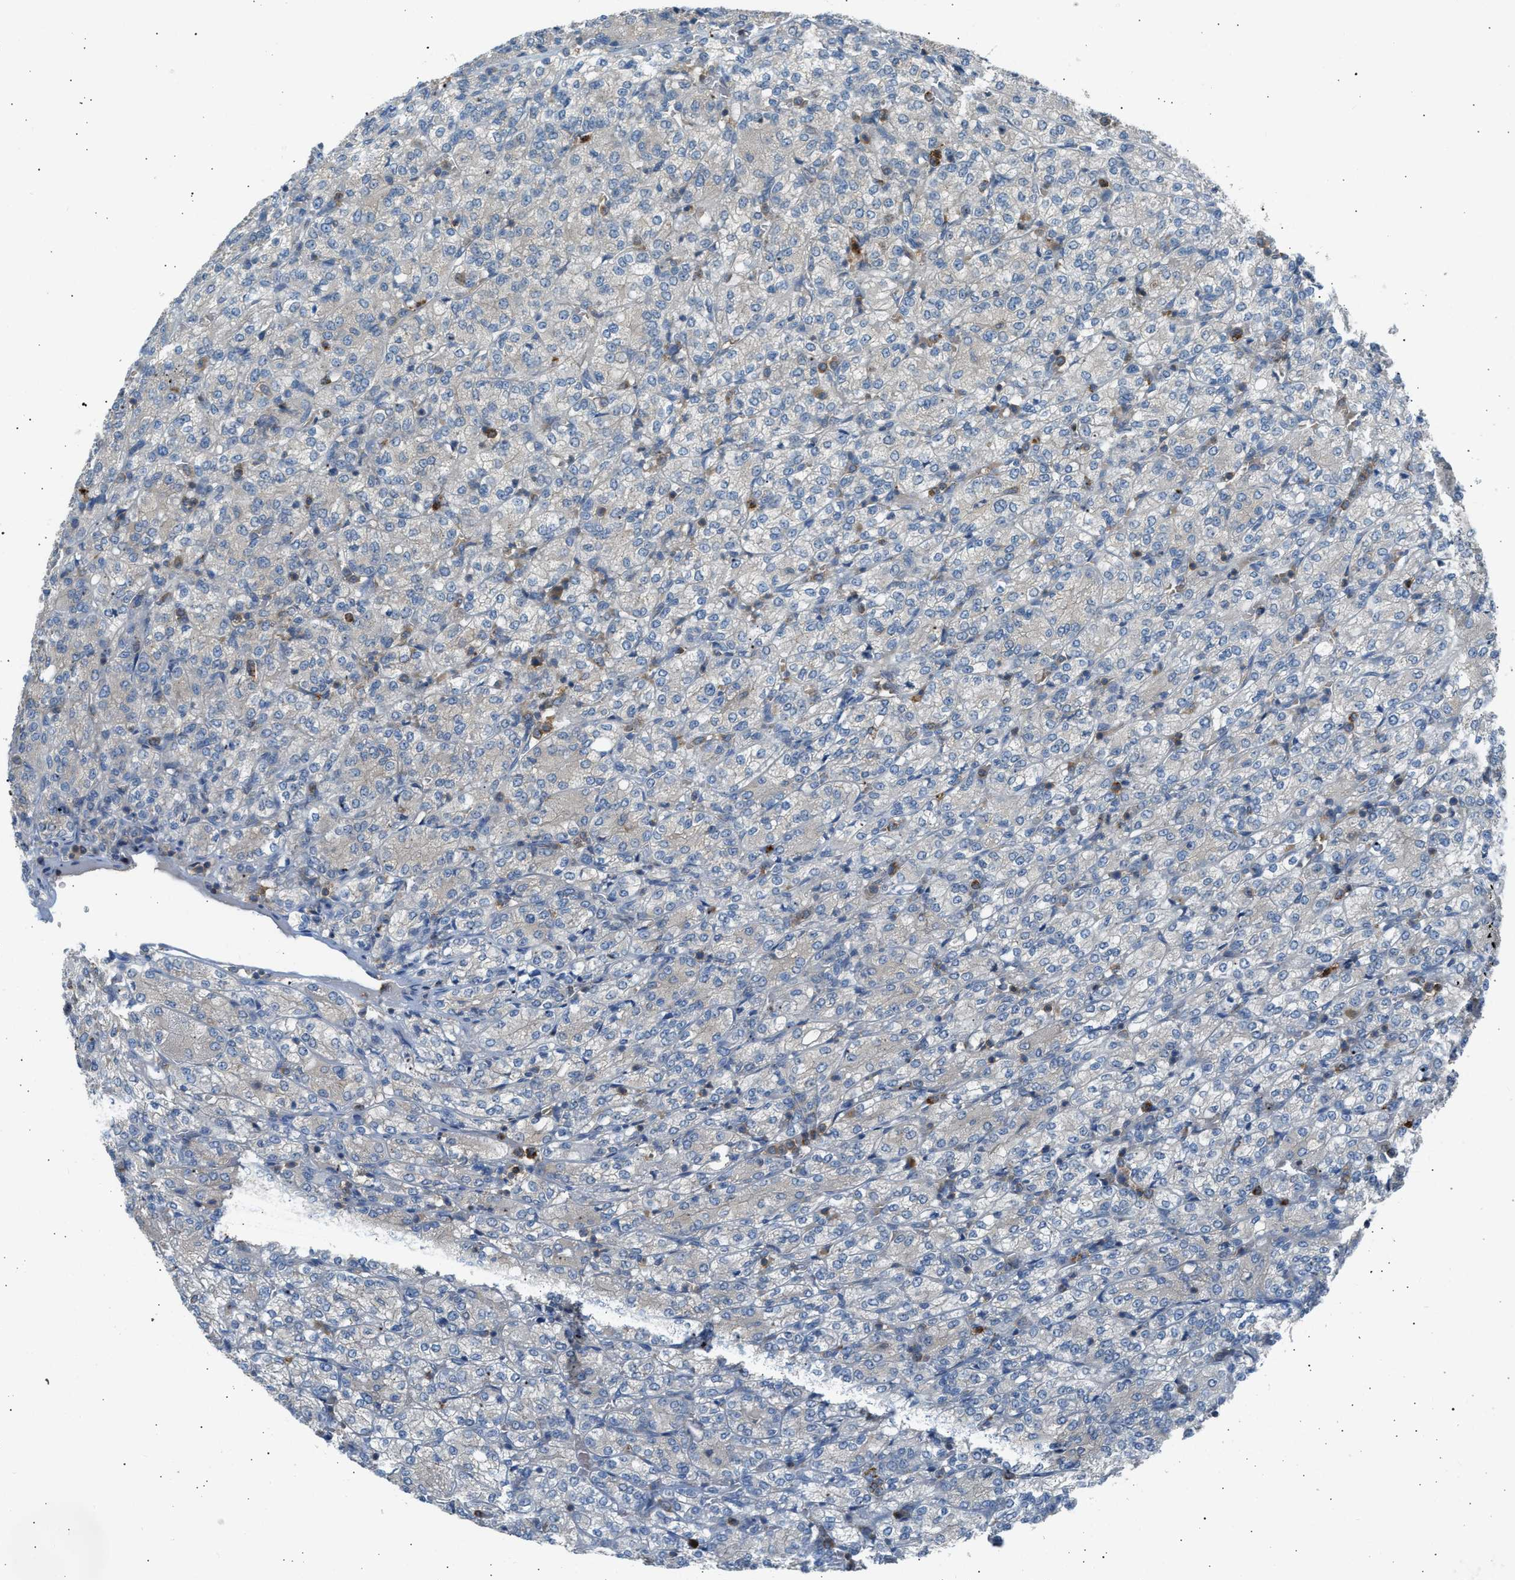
{"staining": {"intensity": "negative", "quantity": "none", "location": "none"}, "tissue": "renal cancer", "cell_type": "Tumor cells", "image_type": "cancer", "snomed": [{"axis": "morphology", "description": "Adenocarcinoma, NOS"}, {"axis": "topography", "description": "Kidney"}], "caption": "High power microscopy micrograph of an immunohistochemistry micrograph of adenocarcinoma (renal), revealing no significant expression in tumor cells.", "gene": "TRIM50", "patient": {"sex": "male", "age": 77}}